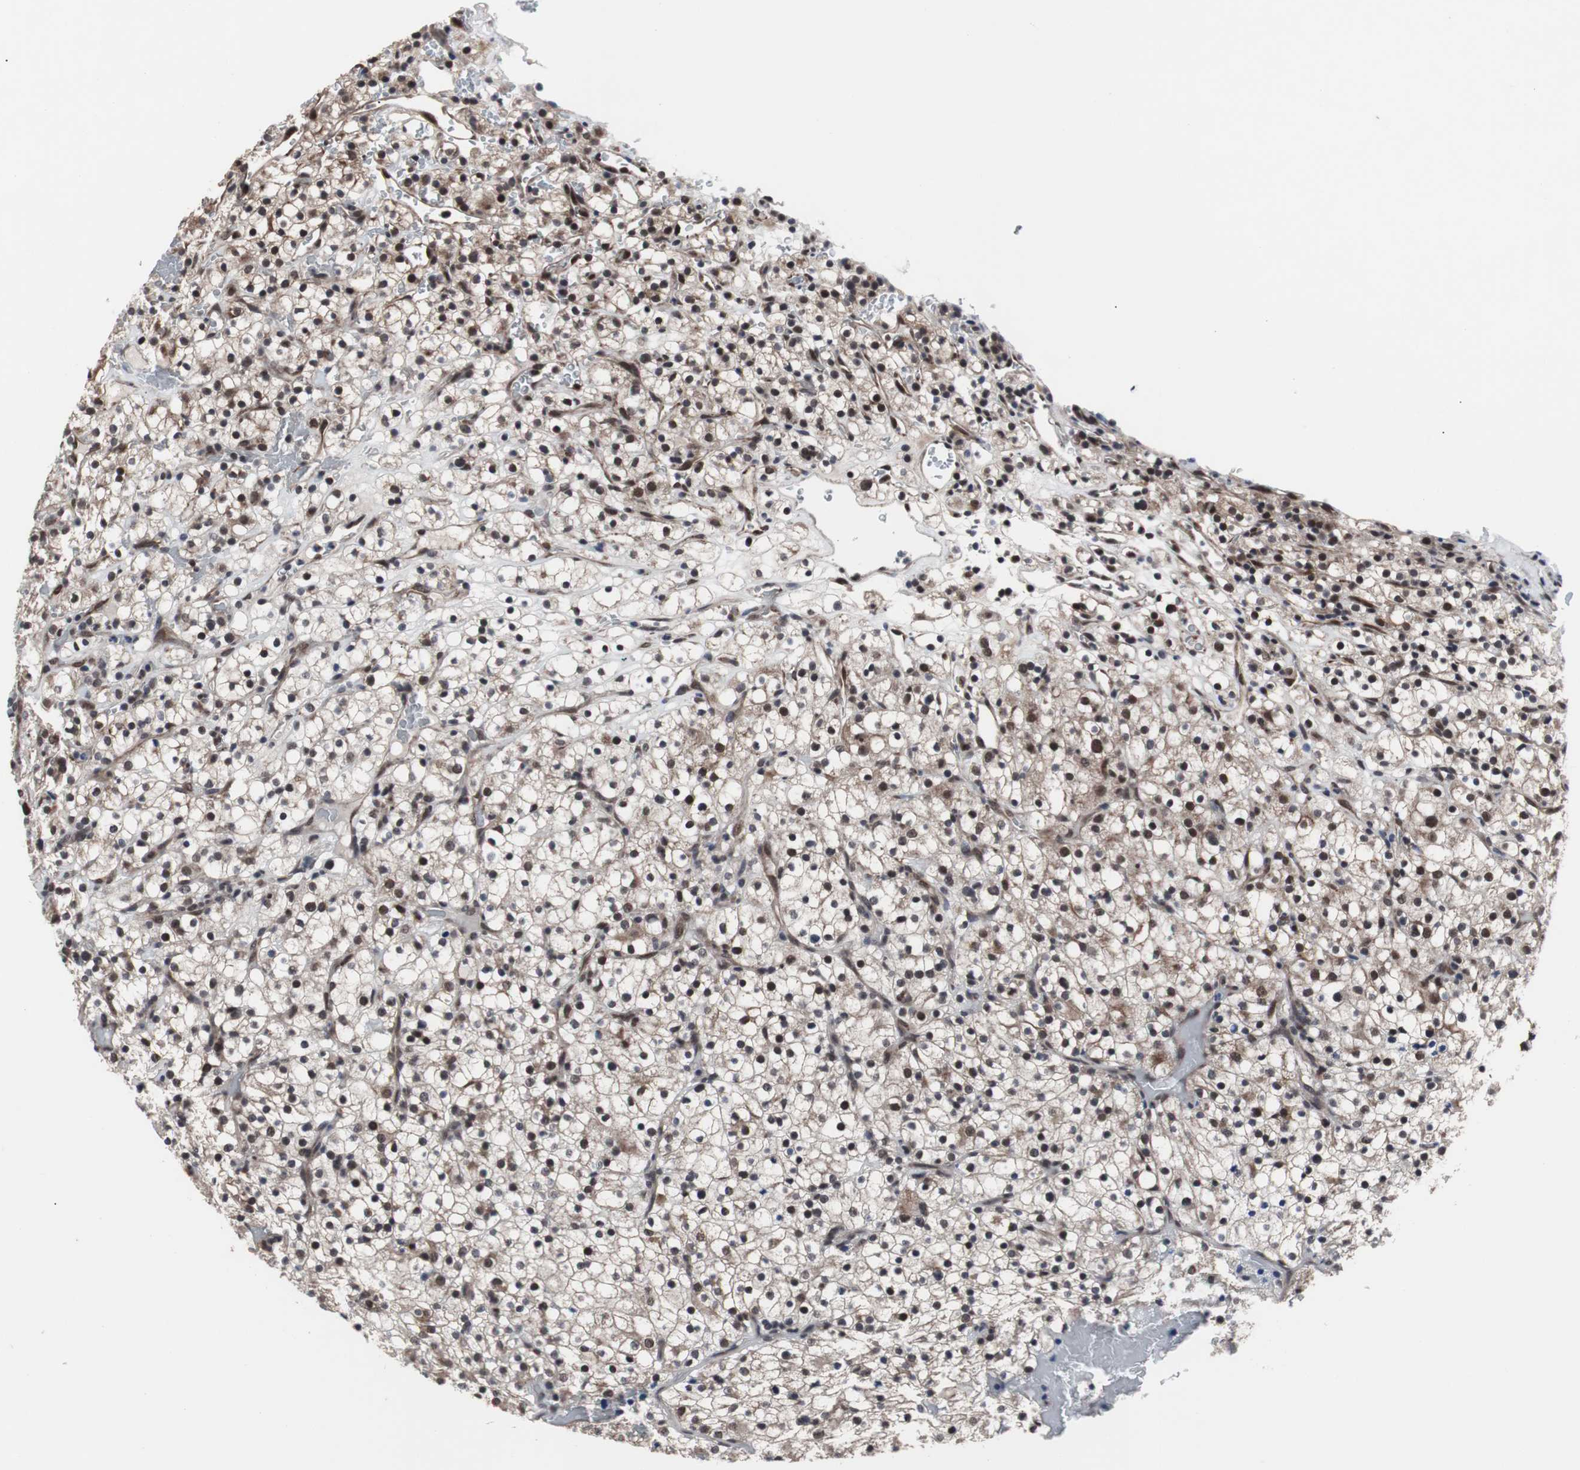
{"staining": {"intensity": "strong", "quantity": ">75%", "location": "cytoplasmic/membranous,nuclear"}, "tissue": "renal cancer", "cell_type": "Tumor cells", "image_type": "cancer", "snomed": [{"axis": "morphology", "description": "Normal tissue, NOS"}, {"axis": "morphology", "description": "Adenocarcinoma, NOS"}, {"axis": "topography", "description": "Kidney"}], "caption": "Human renal cancer stained with a protein marker displays strong staining in tumor cells.", "gene": "GTF2F2", "patient": {"sex": "female", "age": 72}}